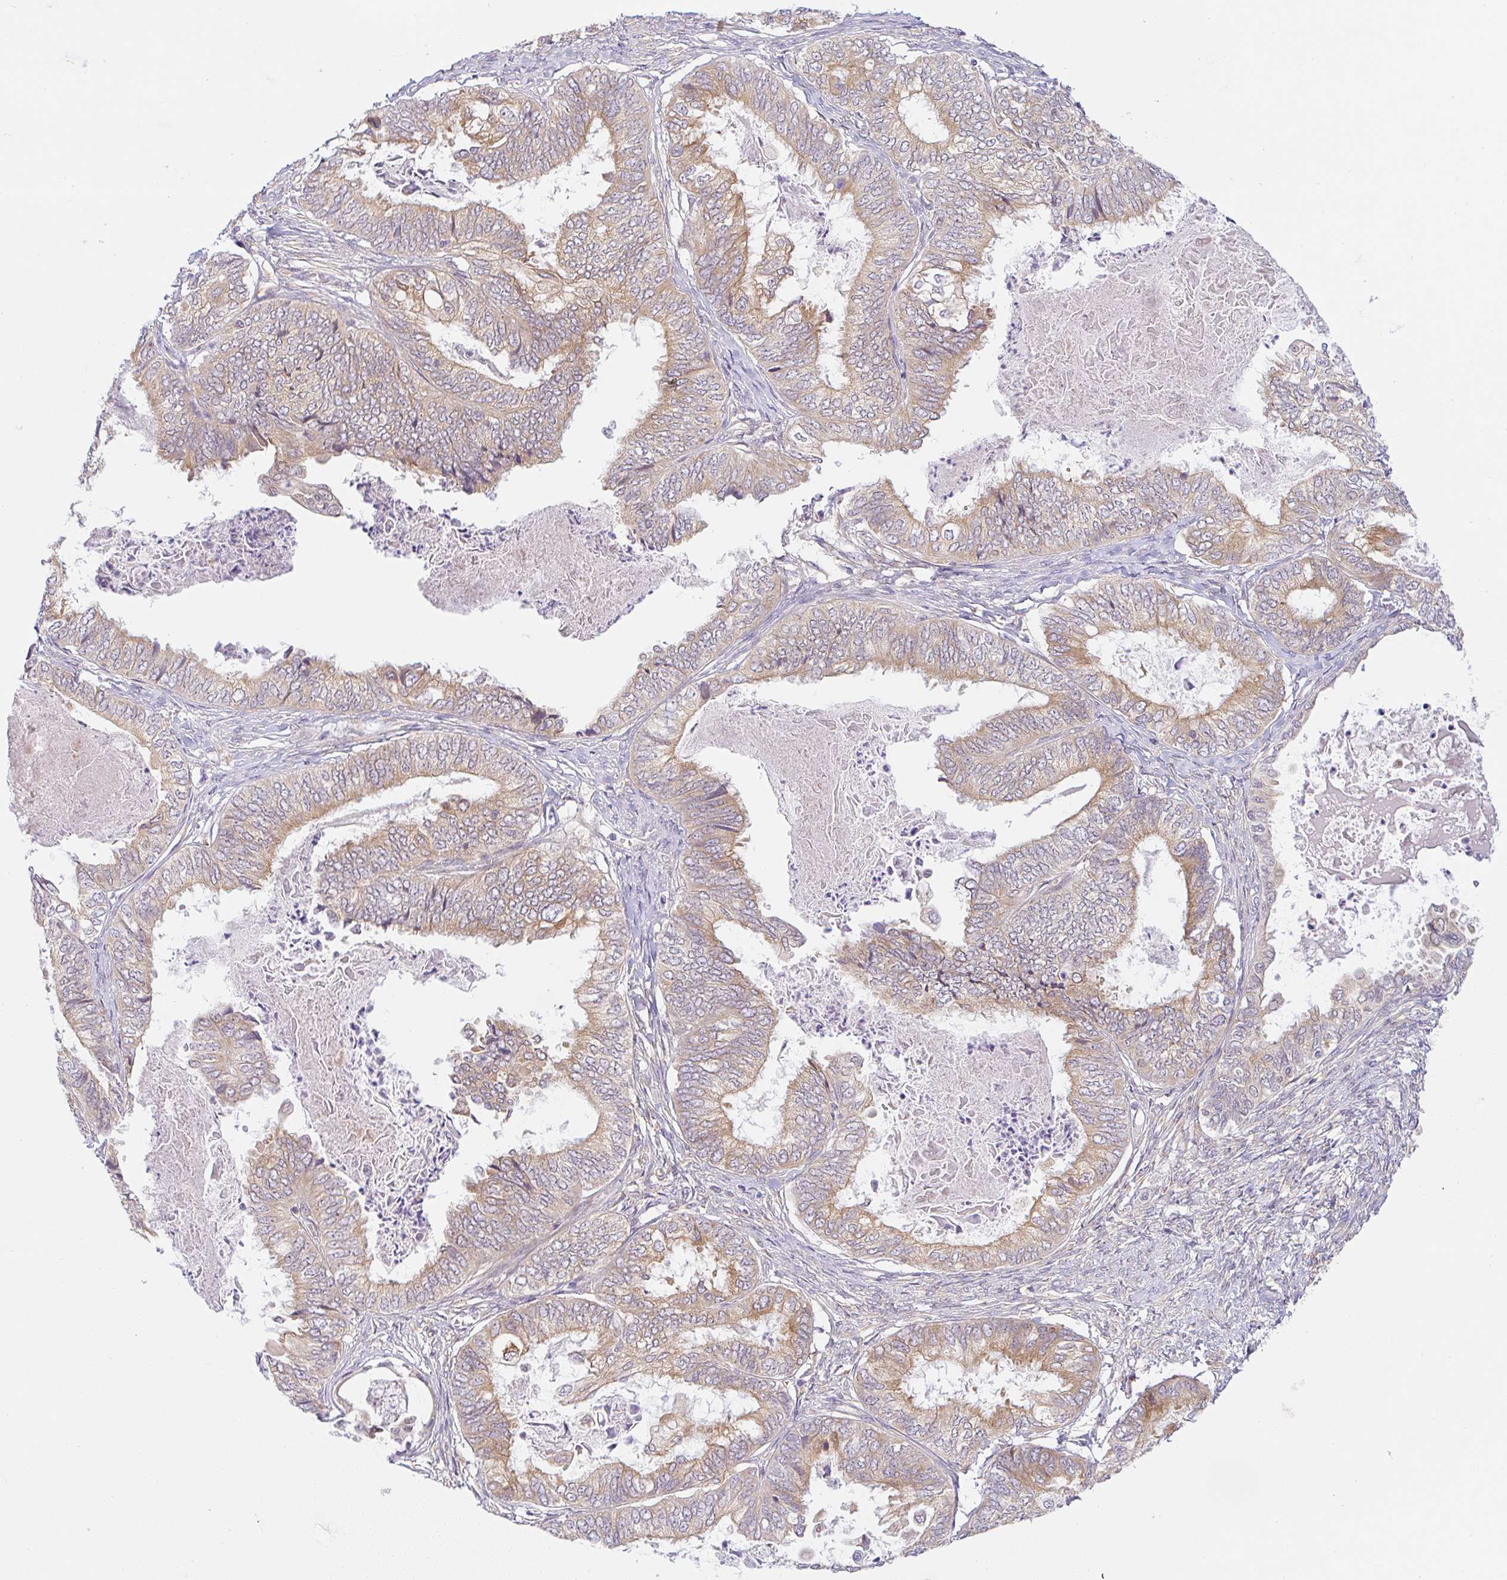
{"staining": {"intensity": "weak", "quantity": ">75%", "location": "cytoplasmic/membranous"}, "tissue": "ovarian cancer", "cell_type": "Tumor cells", "image_type": "cancer", "snomed": [{"axis": "morphology", "description": "Carcinoma, endometroid"}, {"axis": "topography", "description": "Ovary"}], "caption": "Immunohistochemistry (IHC) image of neoplastic tissue: human ovarian cancer stained using immunohistochemistry reveals low levels of weak protein expression localized specifically in the cytoplasmic/membranous of tumor cells, appearing as a cytoplasmic/membranous brown color.", "gene": "DERL2", "patient": {"sex": "female", "age": 70}}